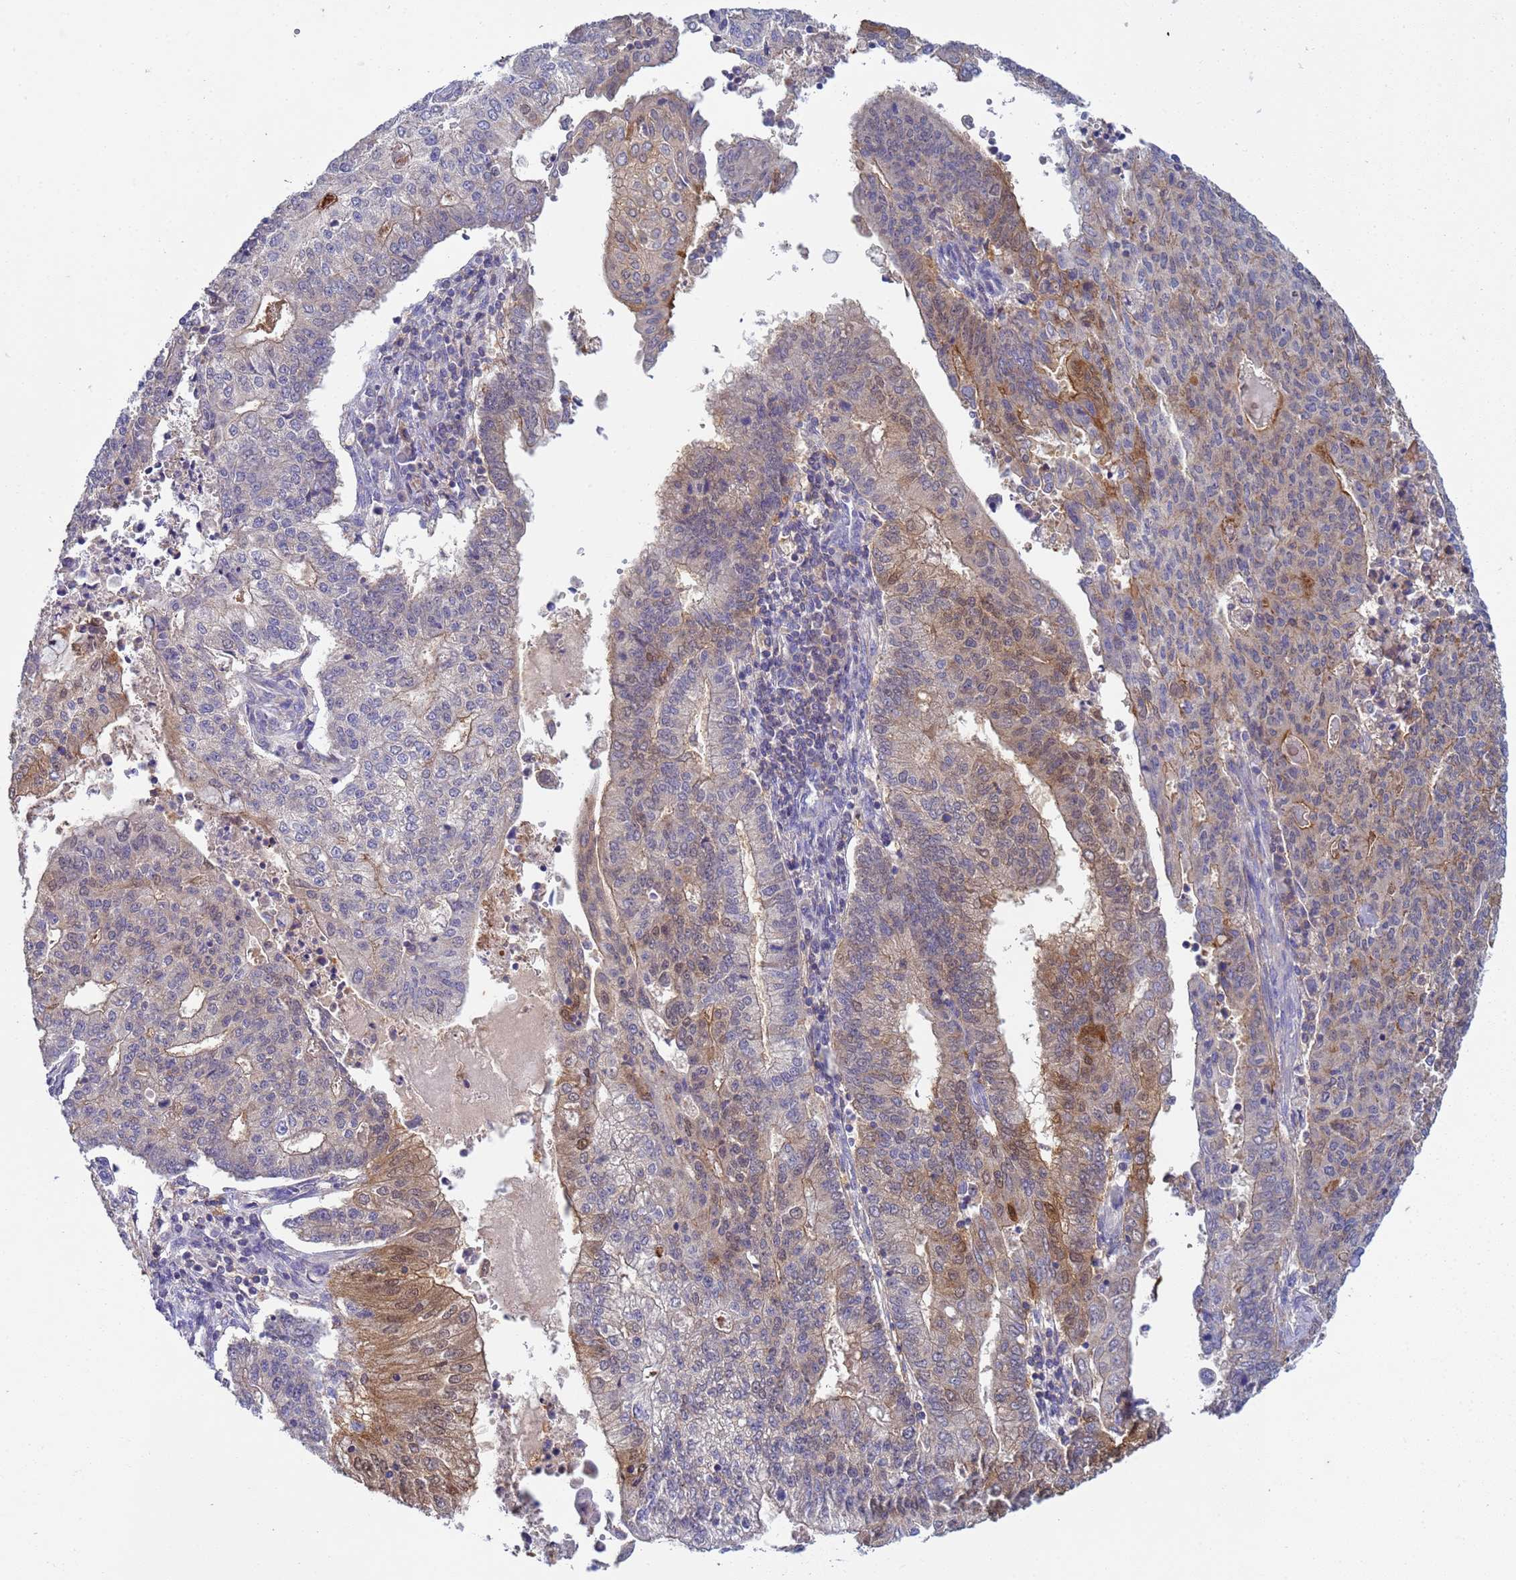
{"staining": {"intensity": "moderate", "quantity": "25%-75%", "location": "cytoplasmic/membranous"}, "tissue": "endometrial cancer", "cell_type": "Tumor cells", "image_type": "cancer", "snomed": [{"axis": "morphology", "description": "Adenocarcinoma, NOS"}, {"axis": "topography", "description": "Endometrium"}], "caption": "Immunohistochemical staining of human endometrial cancer (adenocarcinoma) displays medium levels of moderate cytoplasmic/membranous staining in about 25%-75% of tumor cells.", "gene": "KLHL13", "patient": {"sex": "female", "age": 59}}